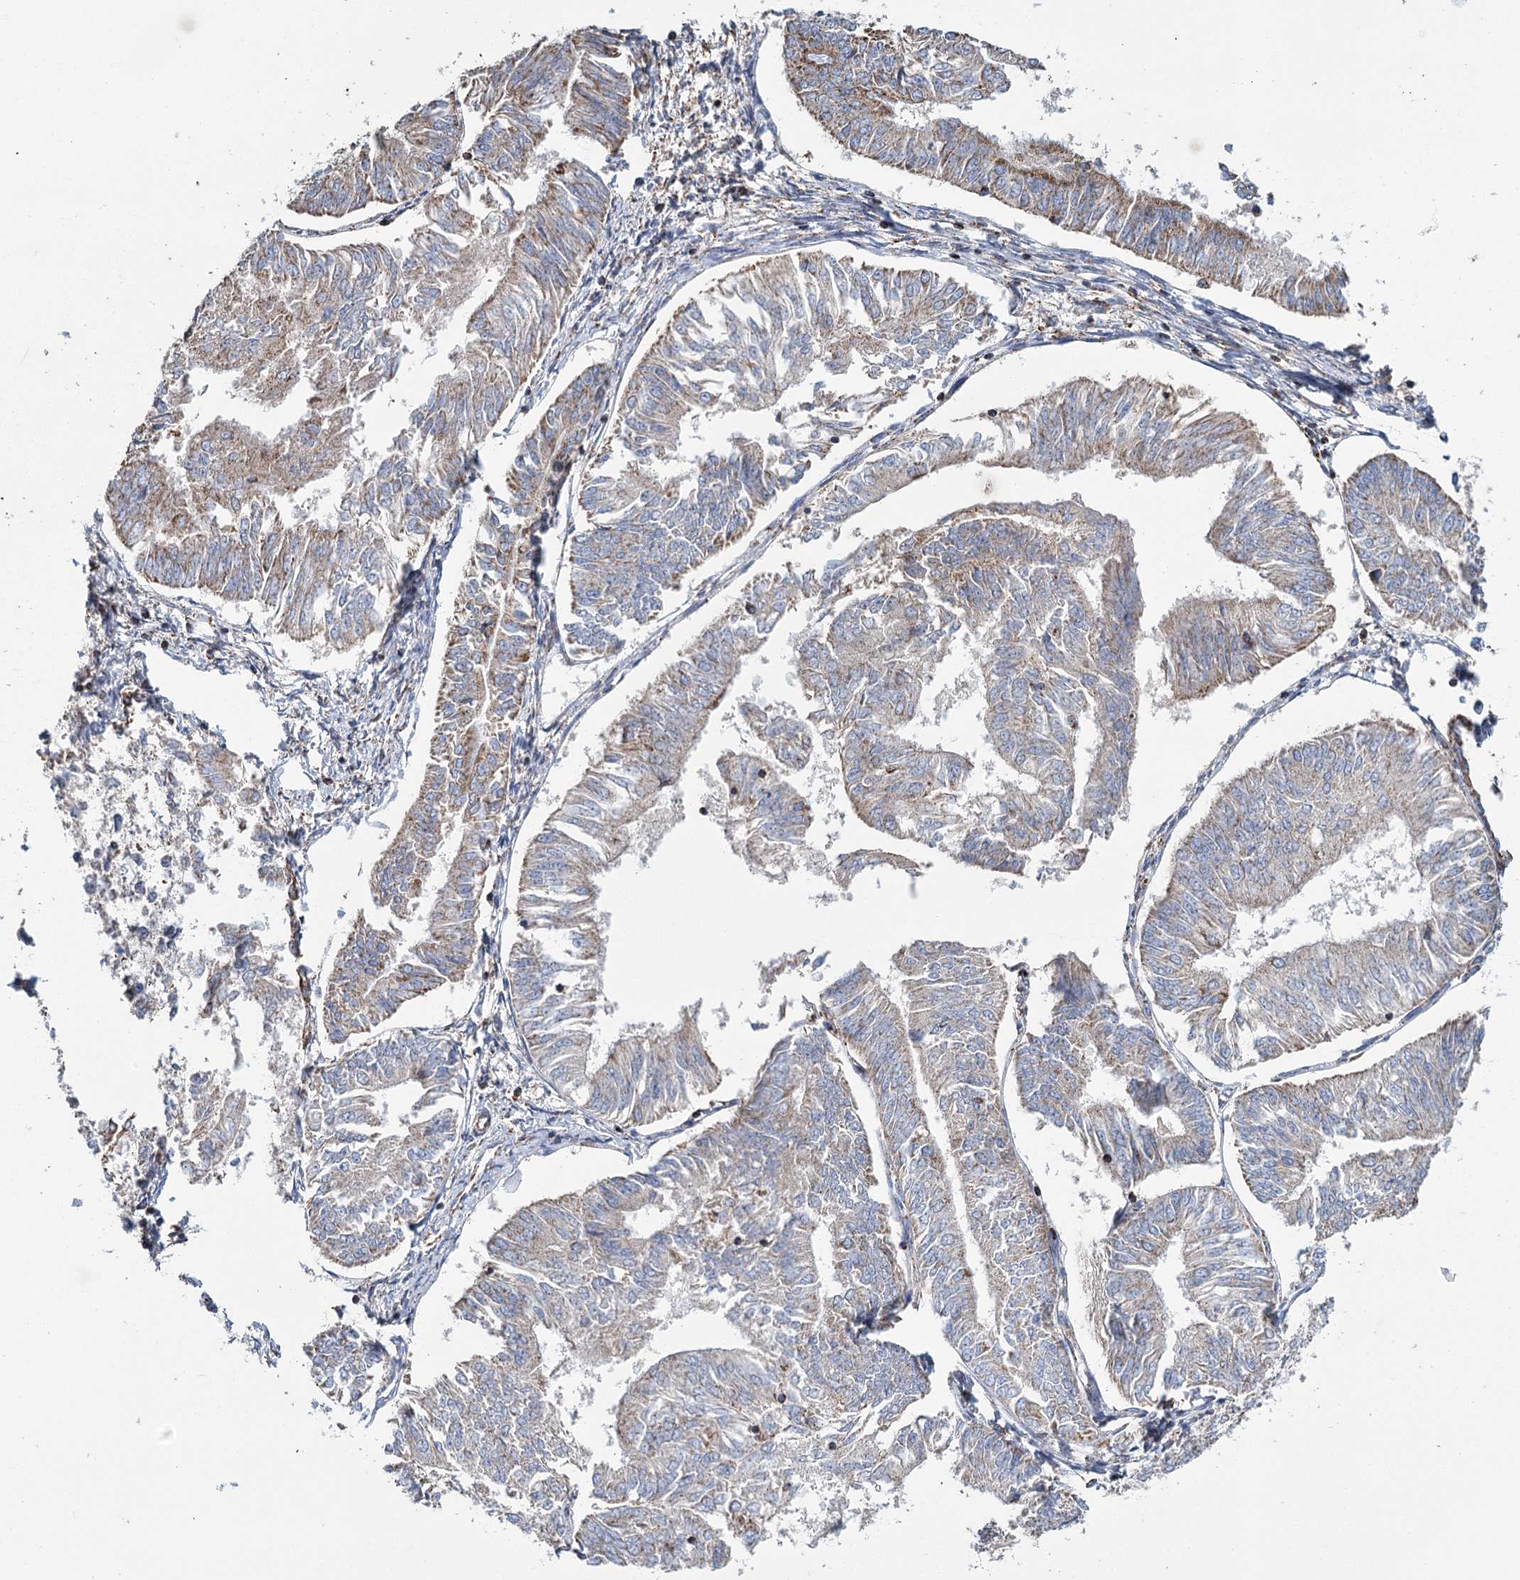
{"staining": {"intensity": "weak", "quantity": "<25%", "location": "cytoplasmic/membranous"}, "tissue": "endometrial cancer", "cell_type": "Tumor cells", "image_type": "cancer", "snomed": [{"axis": "morphology", "description": "Adenocarcinoma, NOS"}, {"axis": "topography", "description": "Endometrium"}], "caption": "This is an immunohistochemistry image of endometrial cancer. There is no staining in tumor cells.", "gene": "MRPL44", "patient": {"sex": "female", "age": 58}}